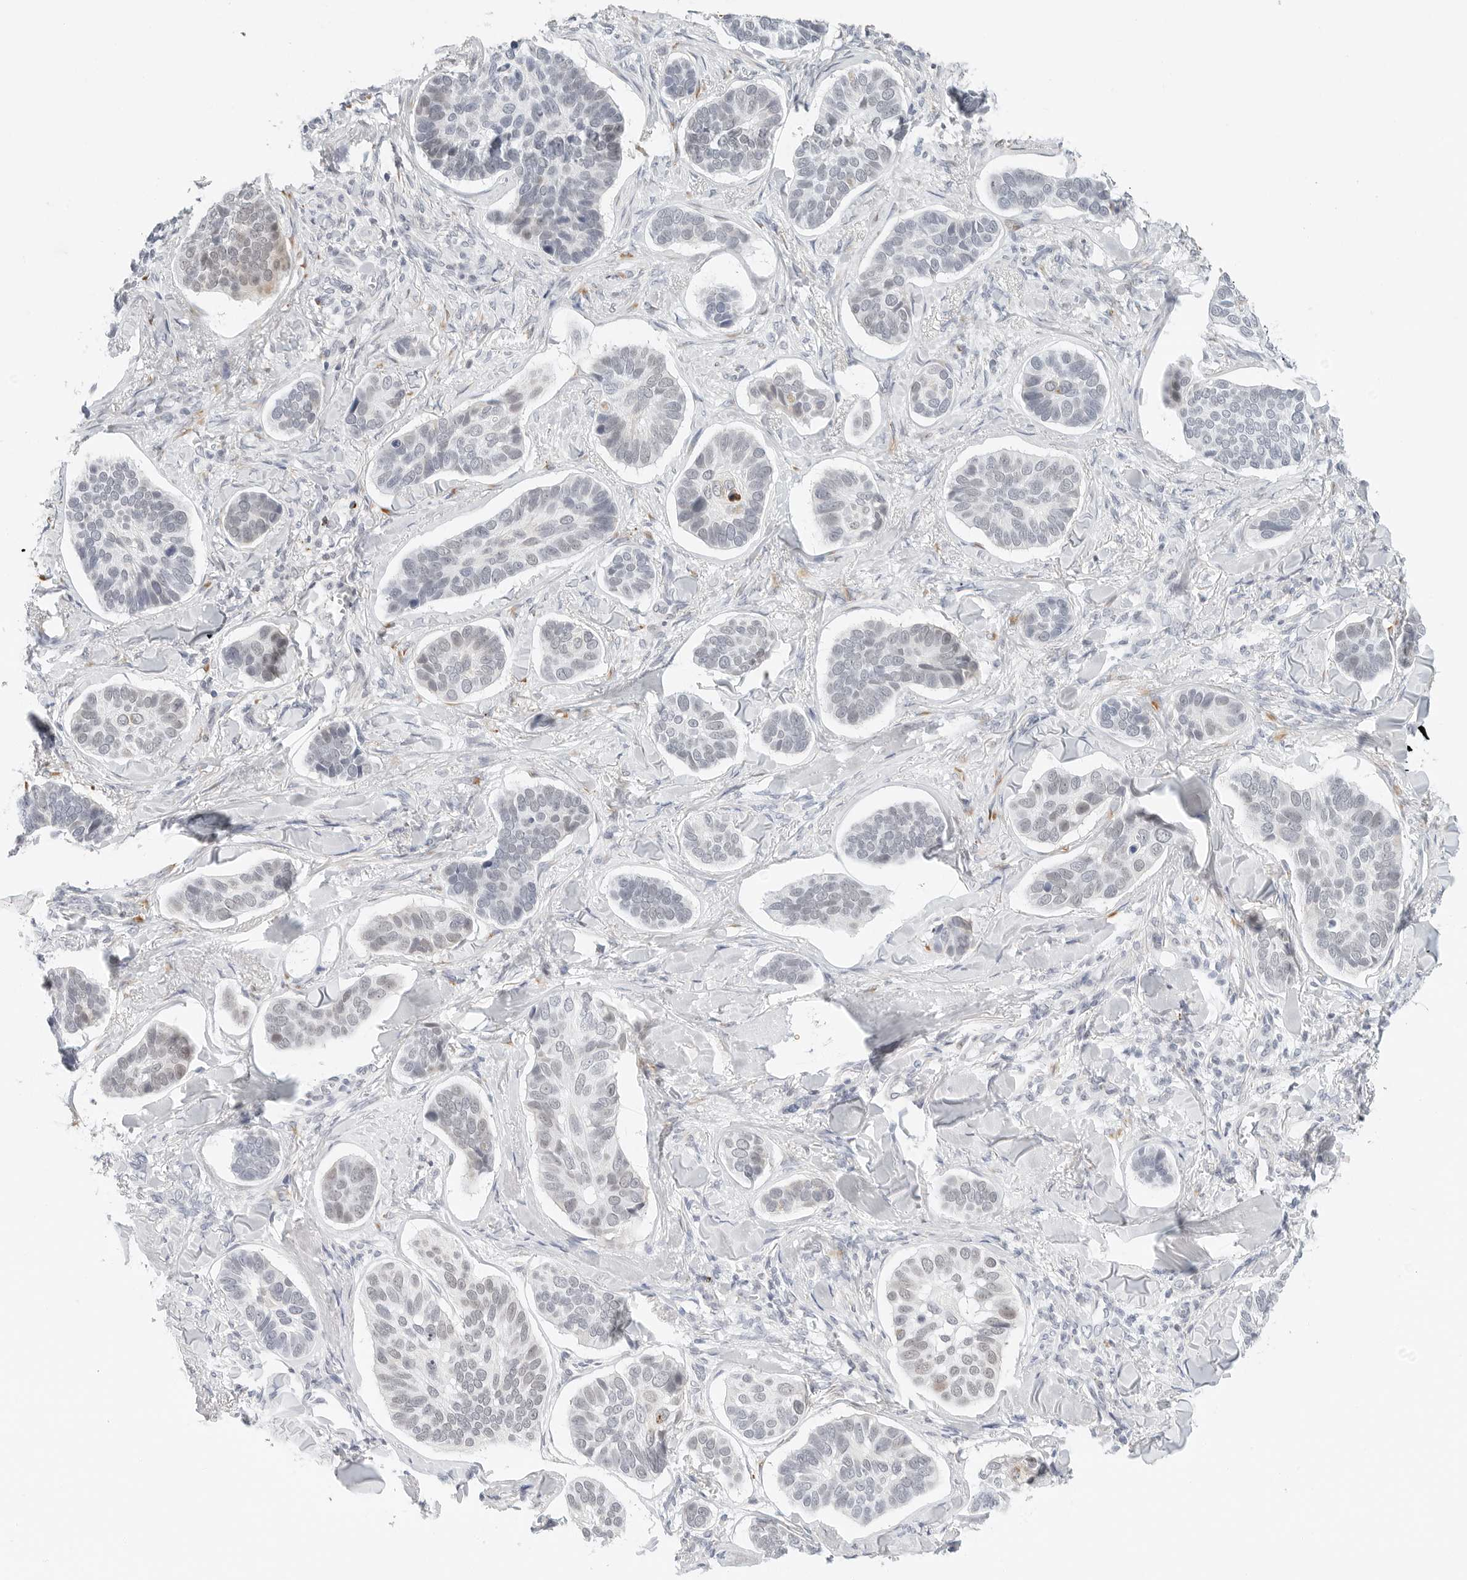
{"staining": {"intensity": "negative", "quantity": "none", "location": "none"}, "tissue": "skin cancer", "cell_type": "Tumor cells", "image_type": "cancer", "snomed": [{"axis": "morphology", "description": "Basal cell carcinoma"}, {"axis": "topography", "description": "Skin"}], "caption": "Immunohistochemical staining of skin cancer (basal cell carcinoma) exhibits no significant staining in tumor cells.", "gene": "TSEN2", "patient": {"sex": "male", "age": 62}}